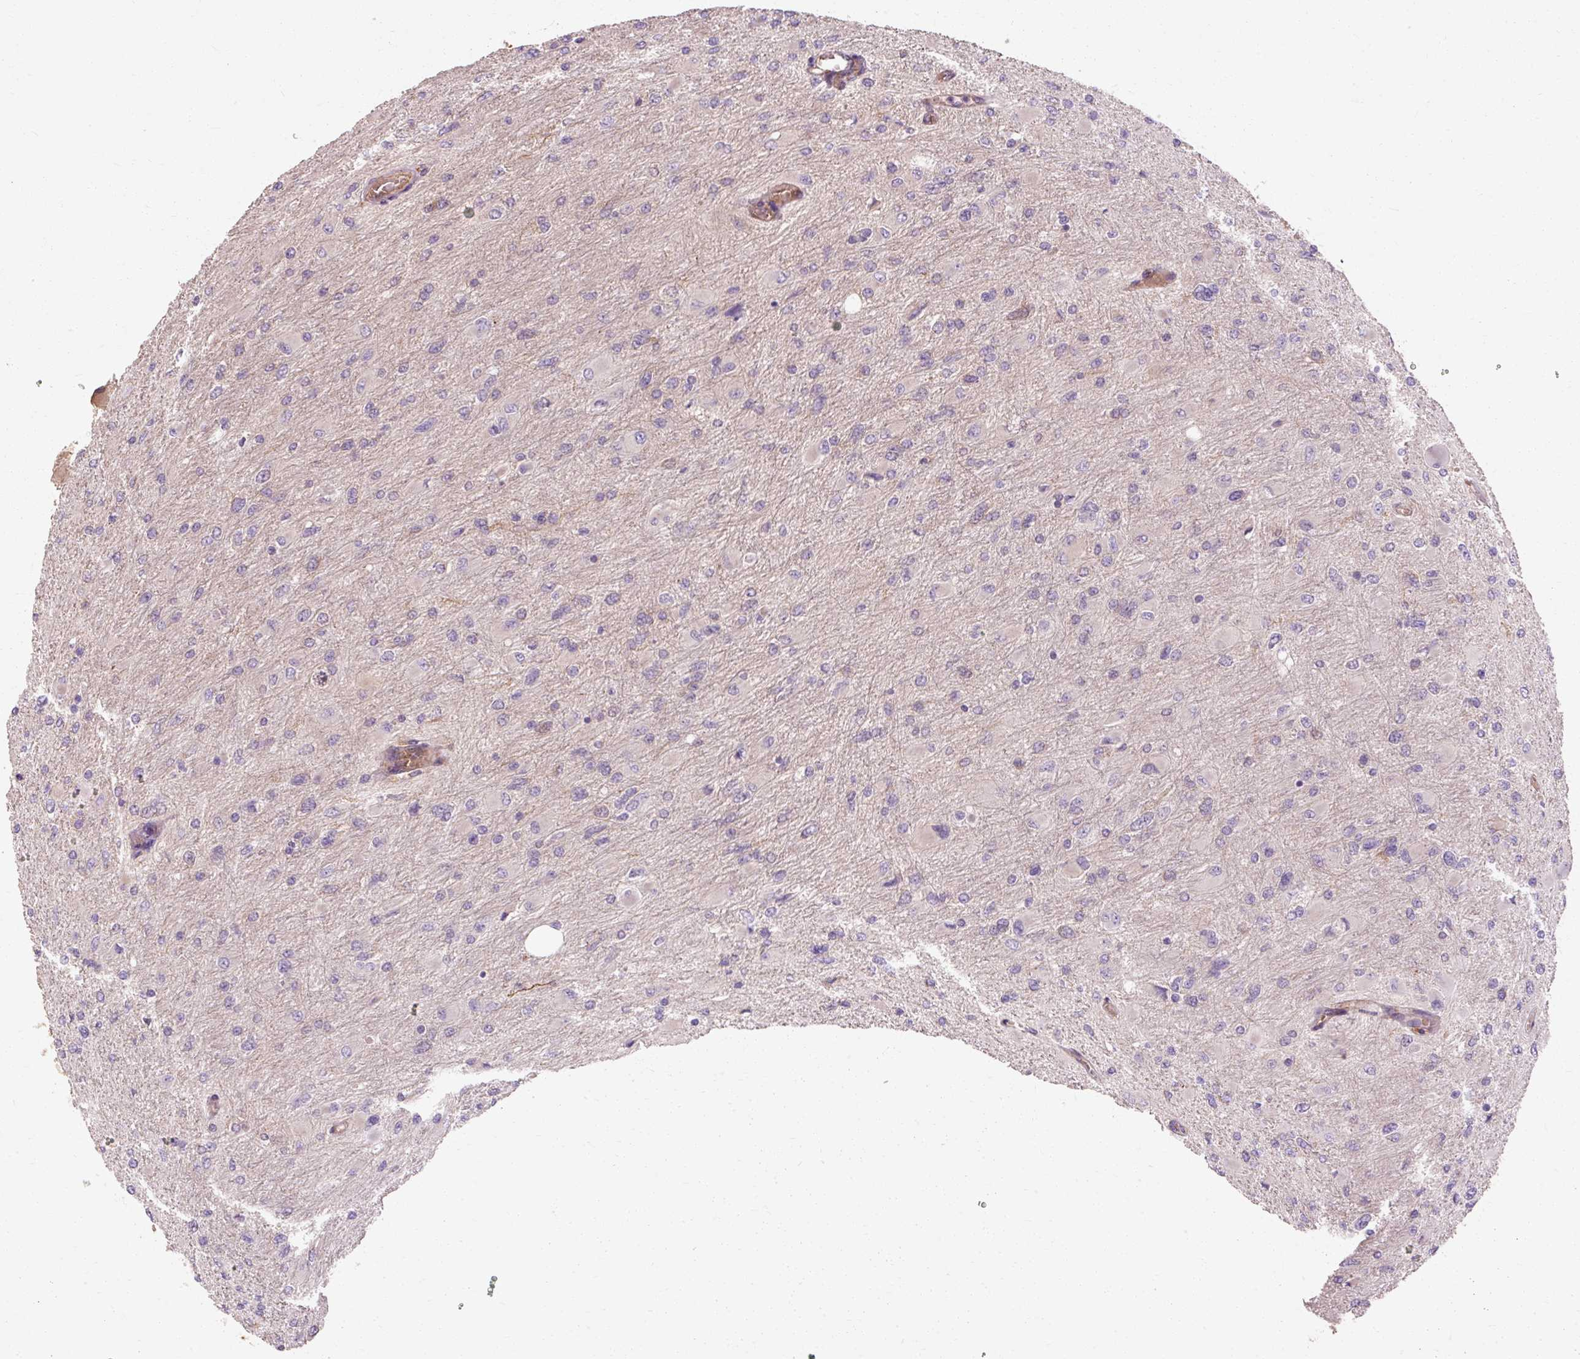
{"staining": {"intensity": "weak", "quantity": "25%-75%", "location": "cytoplasmic/membranous"}, "tissue": "glioma", "cell_type": "Tumor cells", "image_type": "cancer", "snomed": [{"axis": "morphology", "description": "Glioma, malignant, High grade"}, {"axis": "topography", "description": "Cerebral cortex"}], "caption": "An image of malignant glioma (high-grade) stained for a protein reveals weak cytoplasmic/membranous brown staining in tumor cells.", "gene": "TBC1D4", "patient": {"sex": "female", "age": 36}}